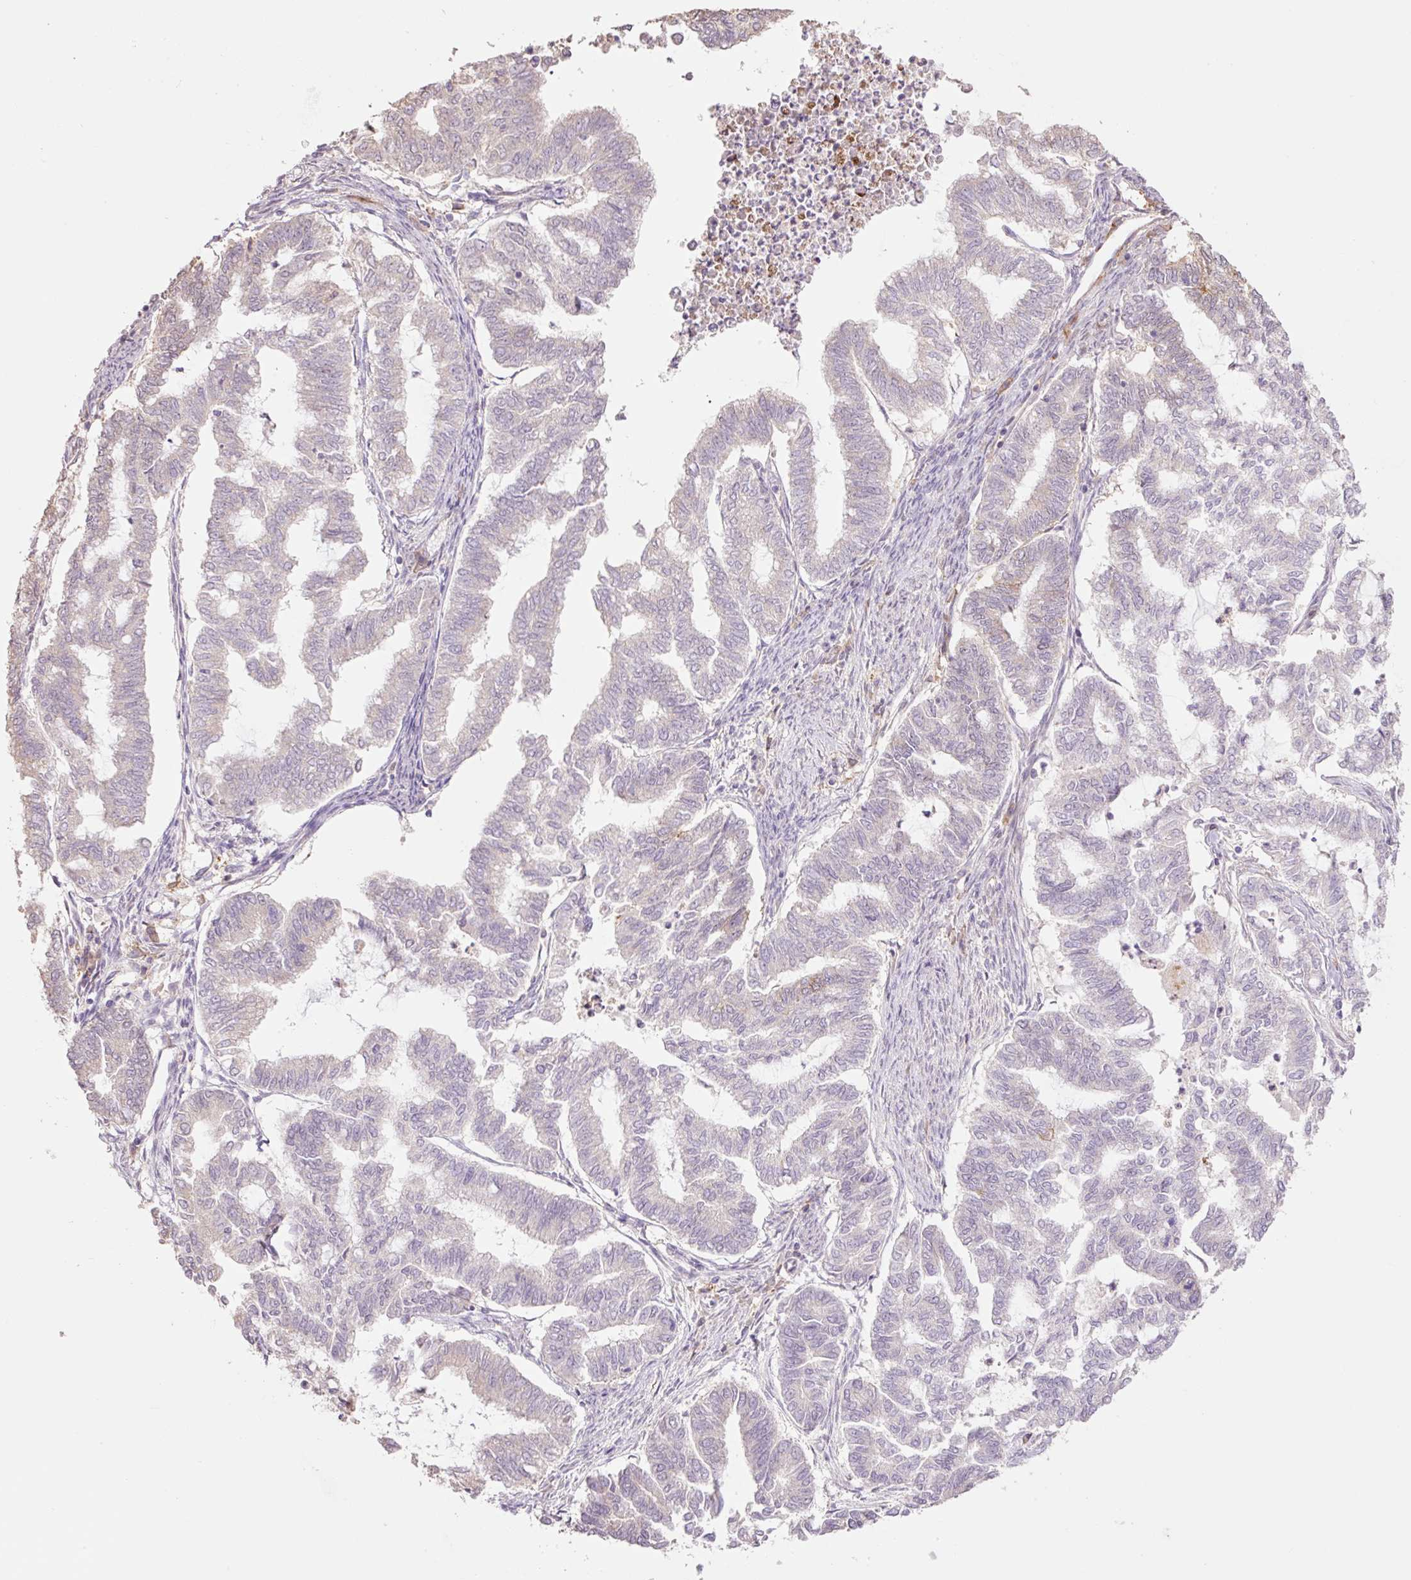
{"staining": {"intensity": "negative", "quantity": "none", "location": "none"}, "tissue": "endometrial cancer", "cell_type": "Tumor cells", "image_type": "cancer", "snomed": [{"axis": "morphology", "description": "Adenocarcinoma, NOS"}, {"axis": "topography", "description": "Endometrium"}], "caption": "Immunohistochemical staining of adenocarcinoma (endometrial) displays no significant staining in tumor cells.", "gene": "SLC1A4", "patient": {"sex": "female", "age": 79}}